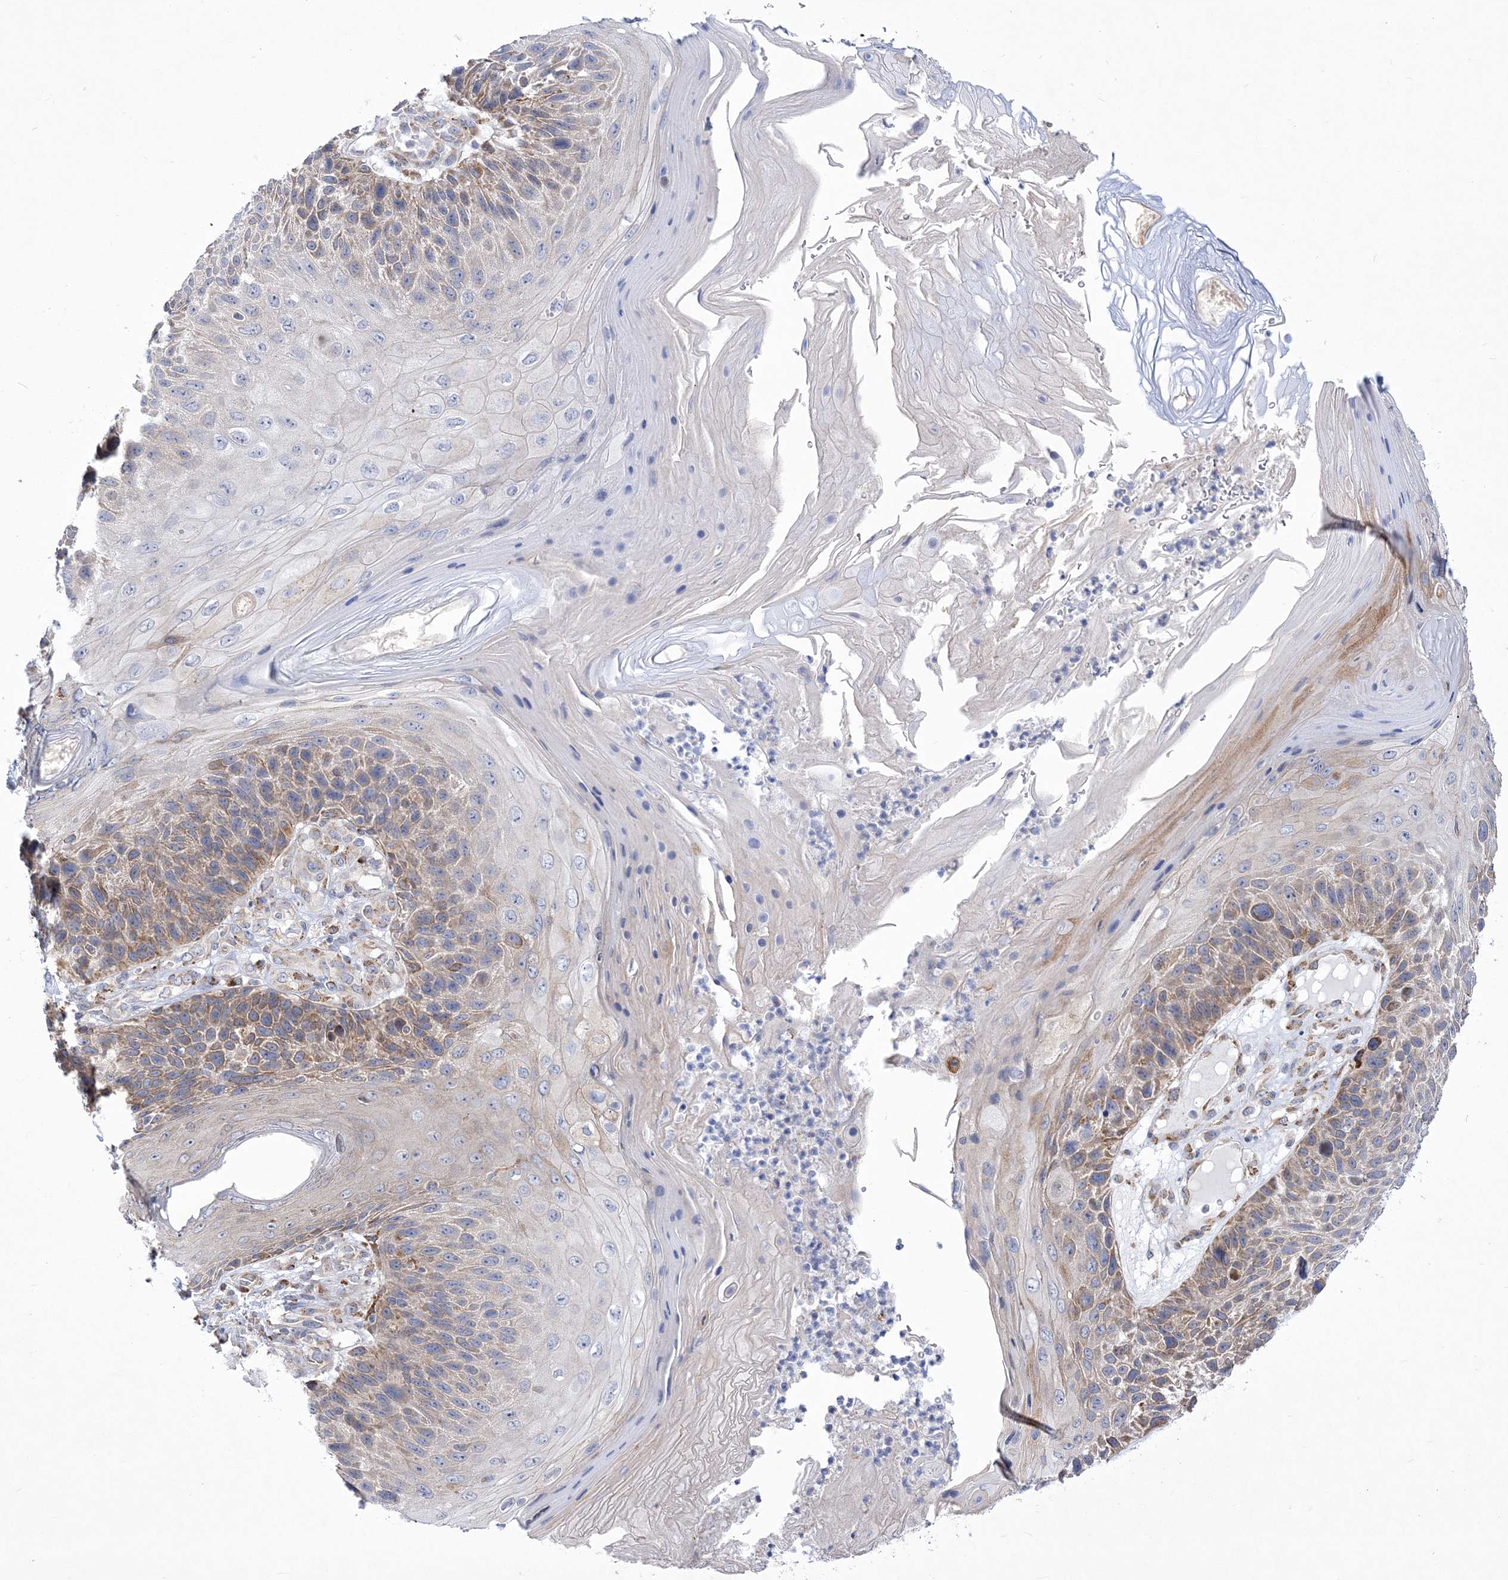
{"staining": {"intensity": "weak", "quantity": "25%-75%", "location": "cytoplasmic/membranous"}, "tissue": "skin cancer", "cell_type": "Tumor cells", "image_type": "cancer", "snomed": [{"axis": "morphology", "description": "Squamous cell carcinoma, NOS"}, {"axis": "topography", "description": "Skin"}], "caption": "Protein staining shows weak cytoplasmic/membranous positivity in about 25%-75% of tumor cells in skin cancer (squamous cell carcinoma).", "gene": "MED31", "patient": {"sex": "female", "age": 88}}